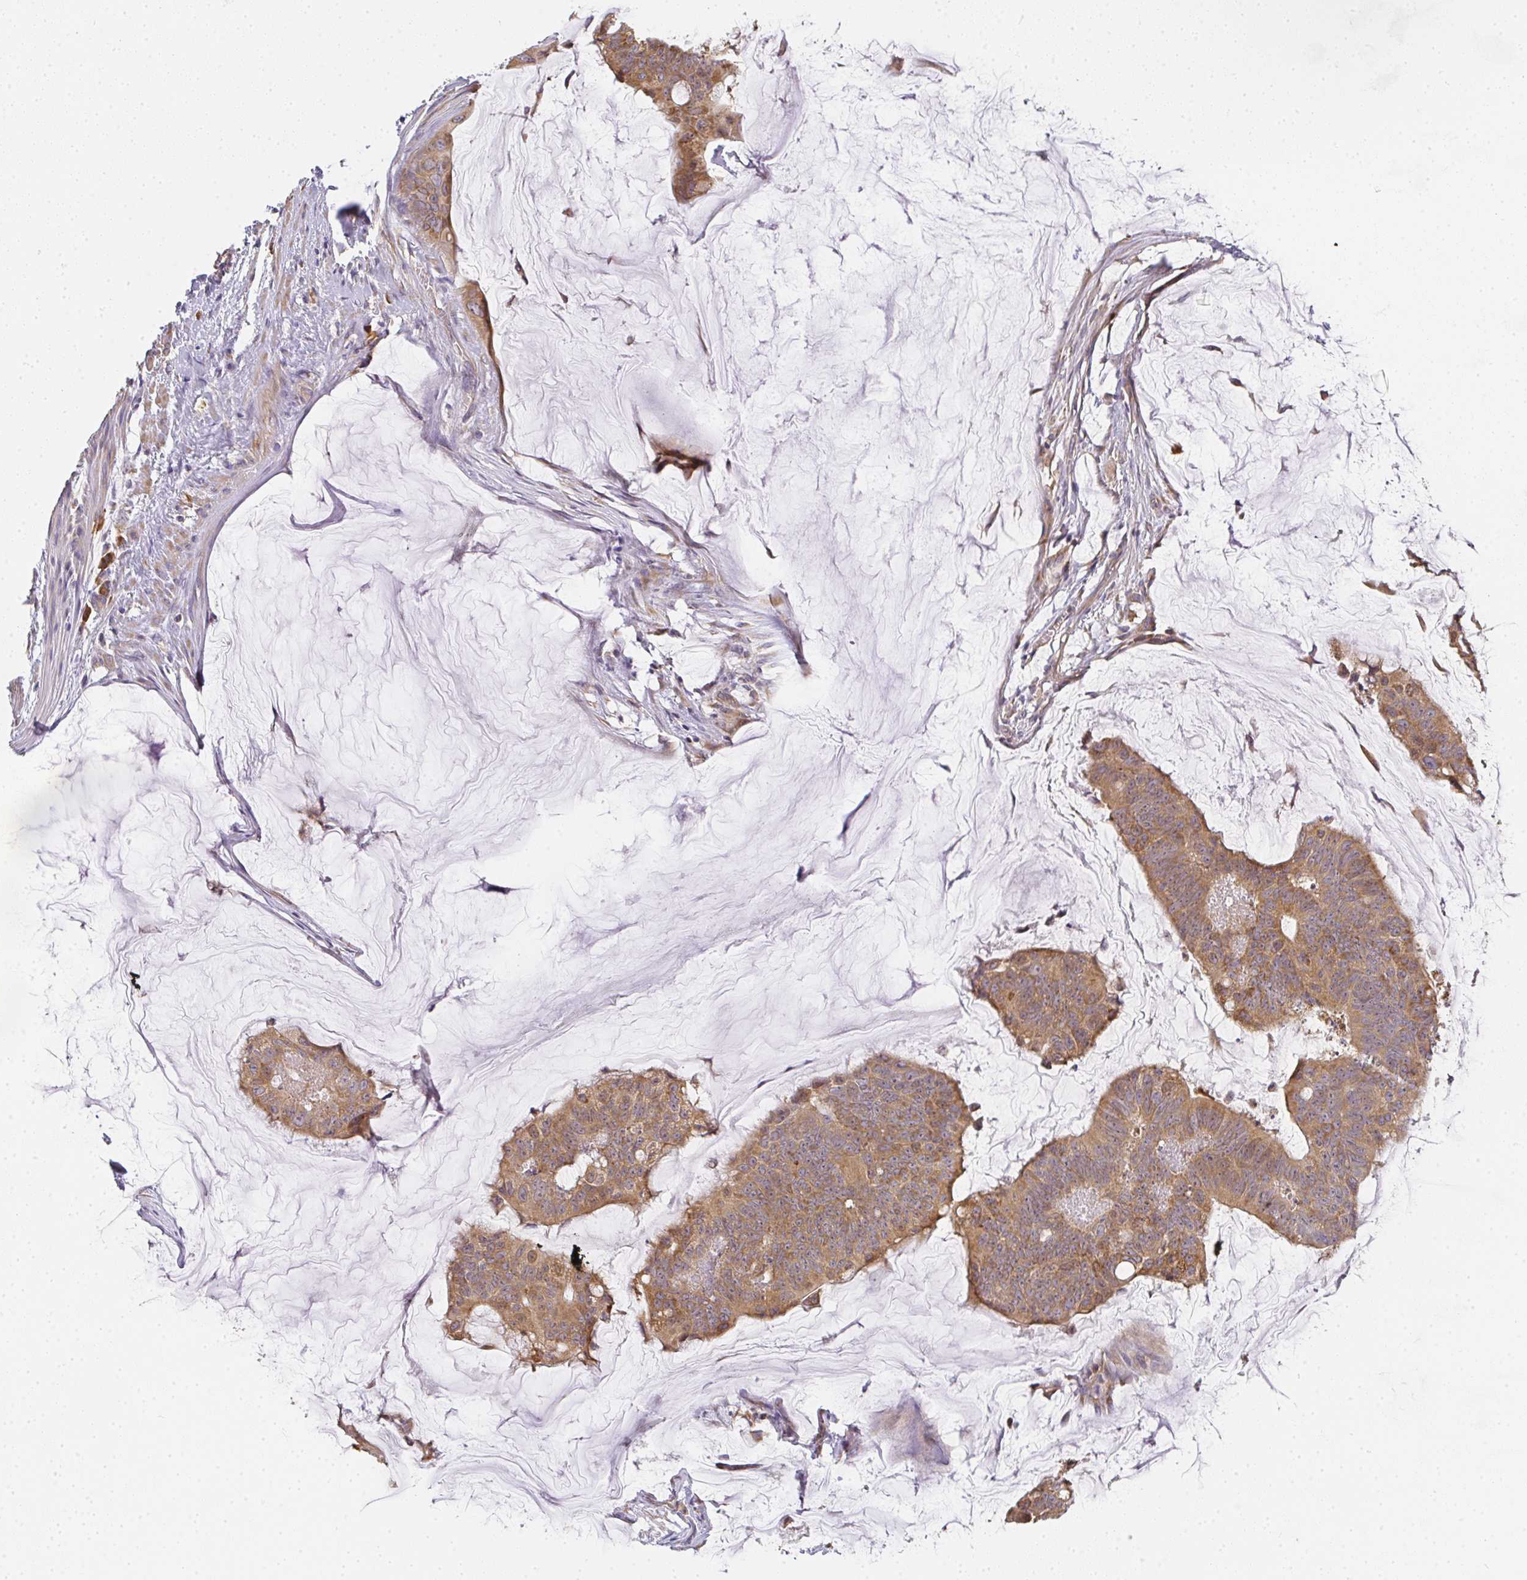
{"staining": {"intensity": "moderate", "quantity": ">75%", "location": "cytoplasmic/membranous"}, "tissue": "colorectal cancer", "cell_type": "Tumor cells", "image_type": "cancer", "snomed": [{"axis": "morphology", "description": "Adenocarcinoma, NOS"}, {"axis": "topography", "description": "Colon"}], "caption": "This is an image of immunohistochemistry (IHC) staining of adenocarcinoma (colorectal), which shows moderate positivity in the cytoplasmic/membranous of tumor cells.", "gene": "SLC35B3", "patient": {"sex": "male", "age": 62}}